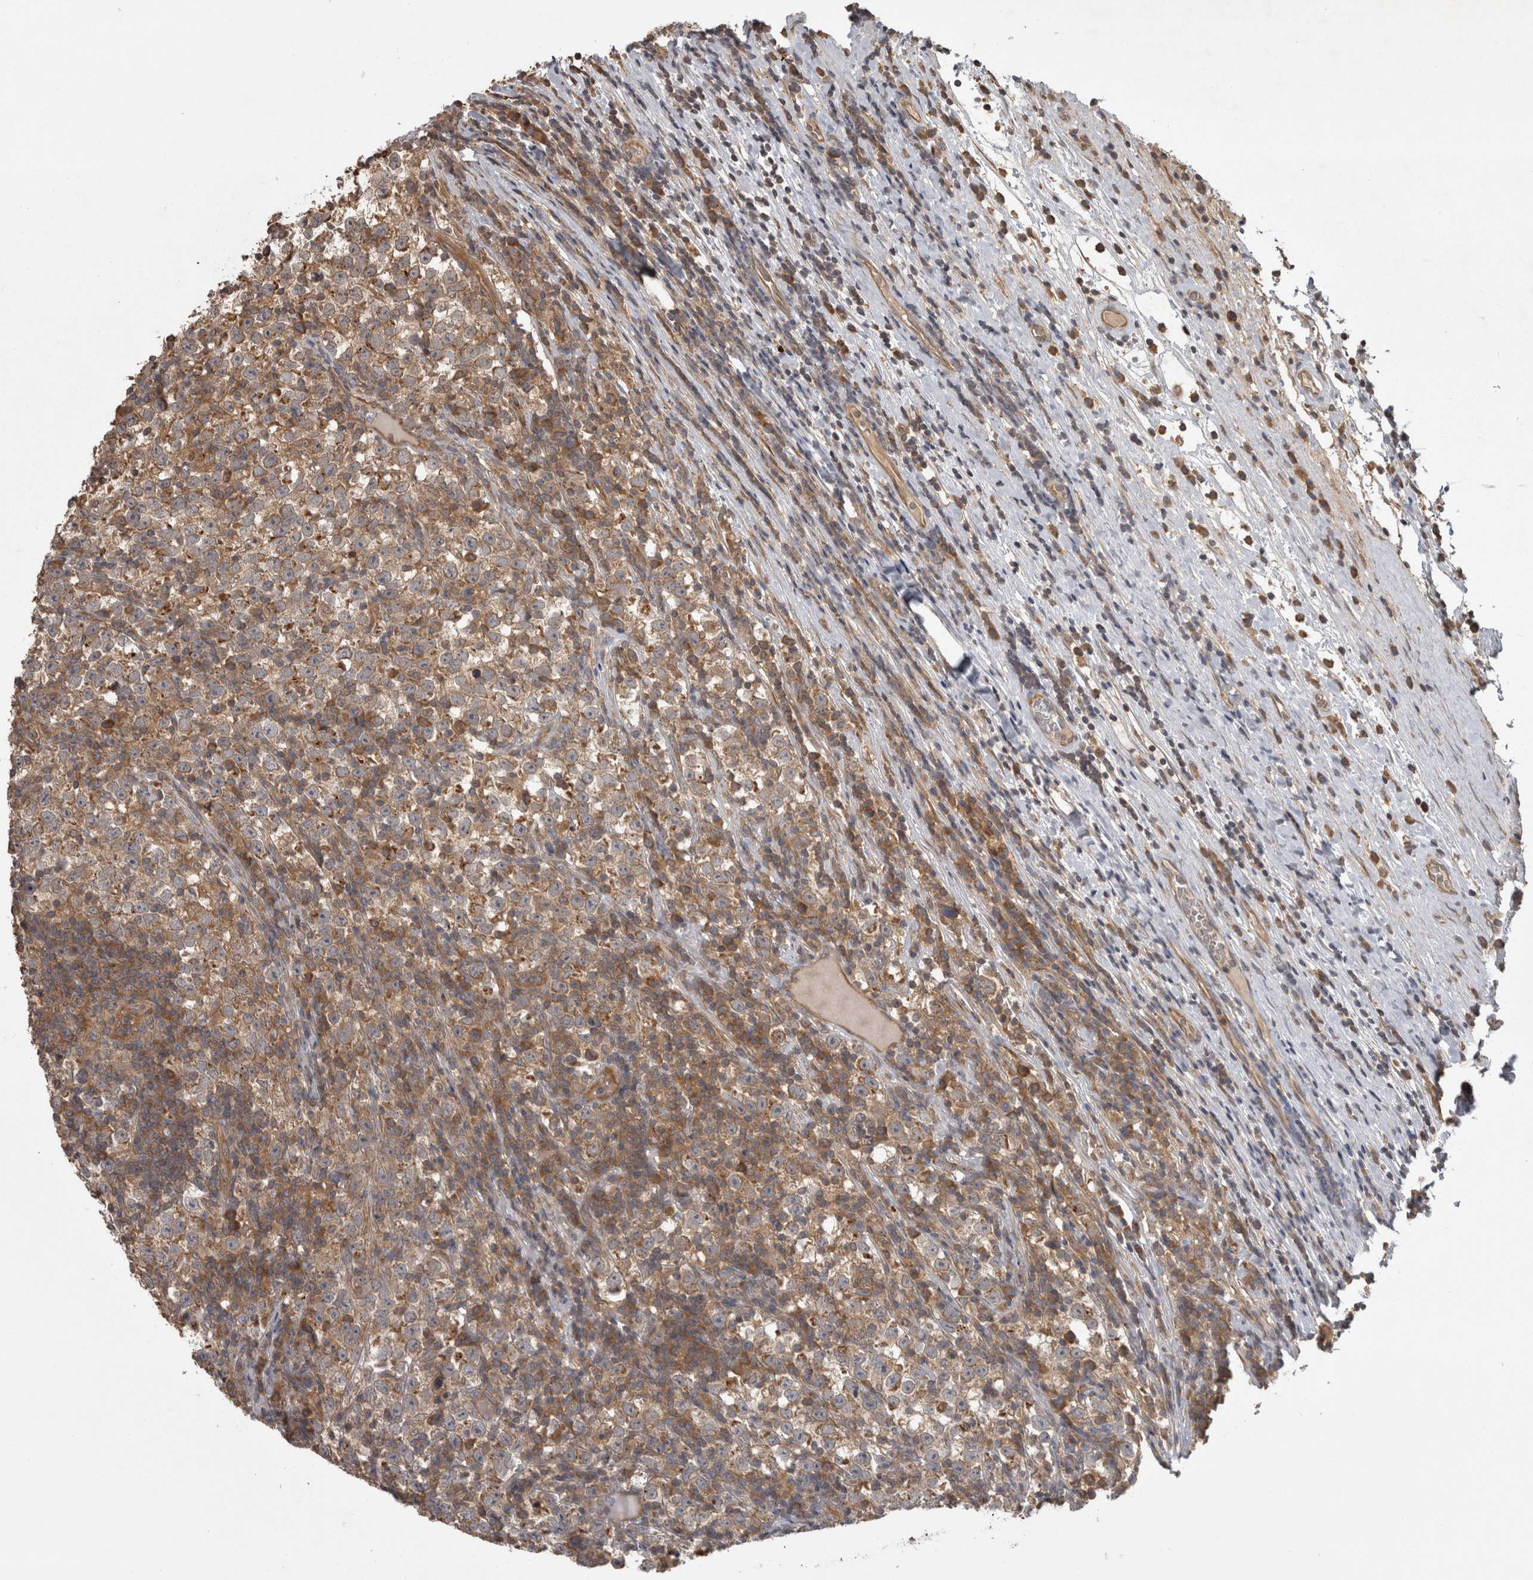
{"staining": {"intensity": "moderate", "quantity": ">75%", "location": "cytoplasmic/membranous"}, "tissue": "testis cancer", "cell_type": "Tumor cells", "image_type": "cancer", "snomed": [{"axis": "morphology", "description": "Normal tissue, NOS"}, {"axis": "morphology", "description": "Seminoma, NOS"}, {"axis": "topography", "description": "Testis"}], "caption": "Immunohistochemical staining of testis cancer (seminoma) displays medium levels of moderate cytoplasmic/membranous expression in approximately >75% of tumor cells.", "gene": "MICU3", "patient": {"sex": "male", "age": 43}}